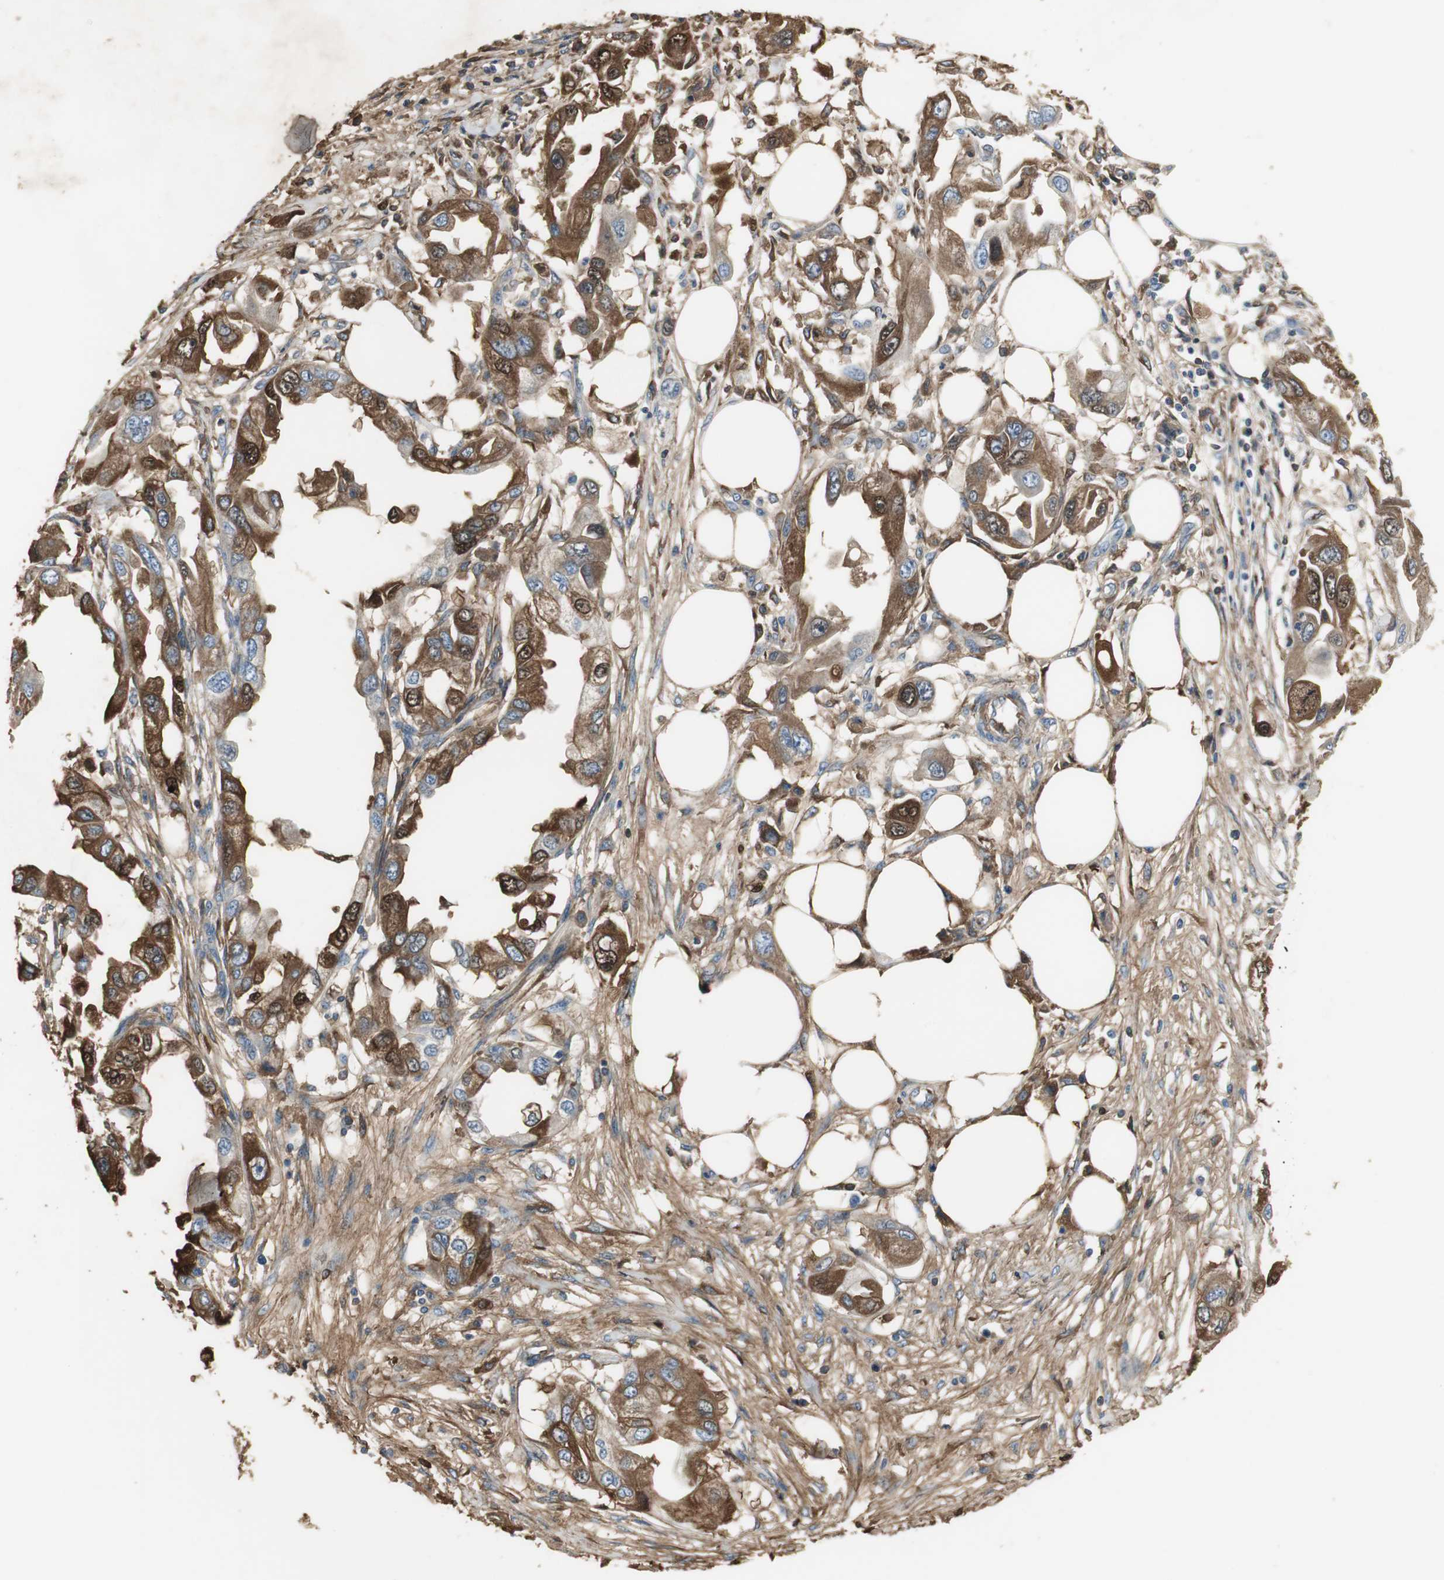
{"staining": {"intensity": "strong", "quantity": "25%-75%", "location": "cytoplasmic/membranous"}, "tissue": "endometrial cancer", "cell_type": "Tumor cells", "image_type": "cancer", "snomed": [{"axis": "morphology", "description": "Adenocarcinoma, NOS"}, {"axis": "topography", "description": "Endometrium"}], "caption": "Adenocarcinoma (endometrial) stained with a brown dye reveals strong cytoplasmic/membranous positive staining in about 25%-75% of tumor cells.", "gene": "IGHA1", "patient": {"sex": "female", "age": 67}}